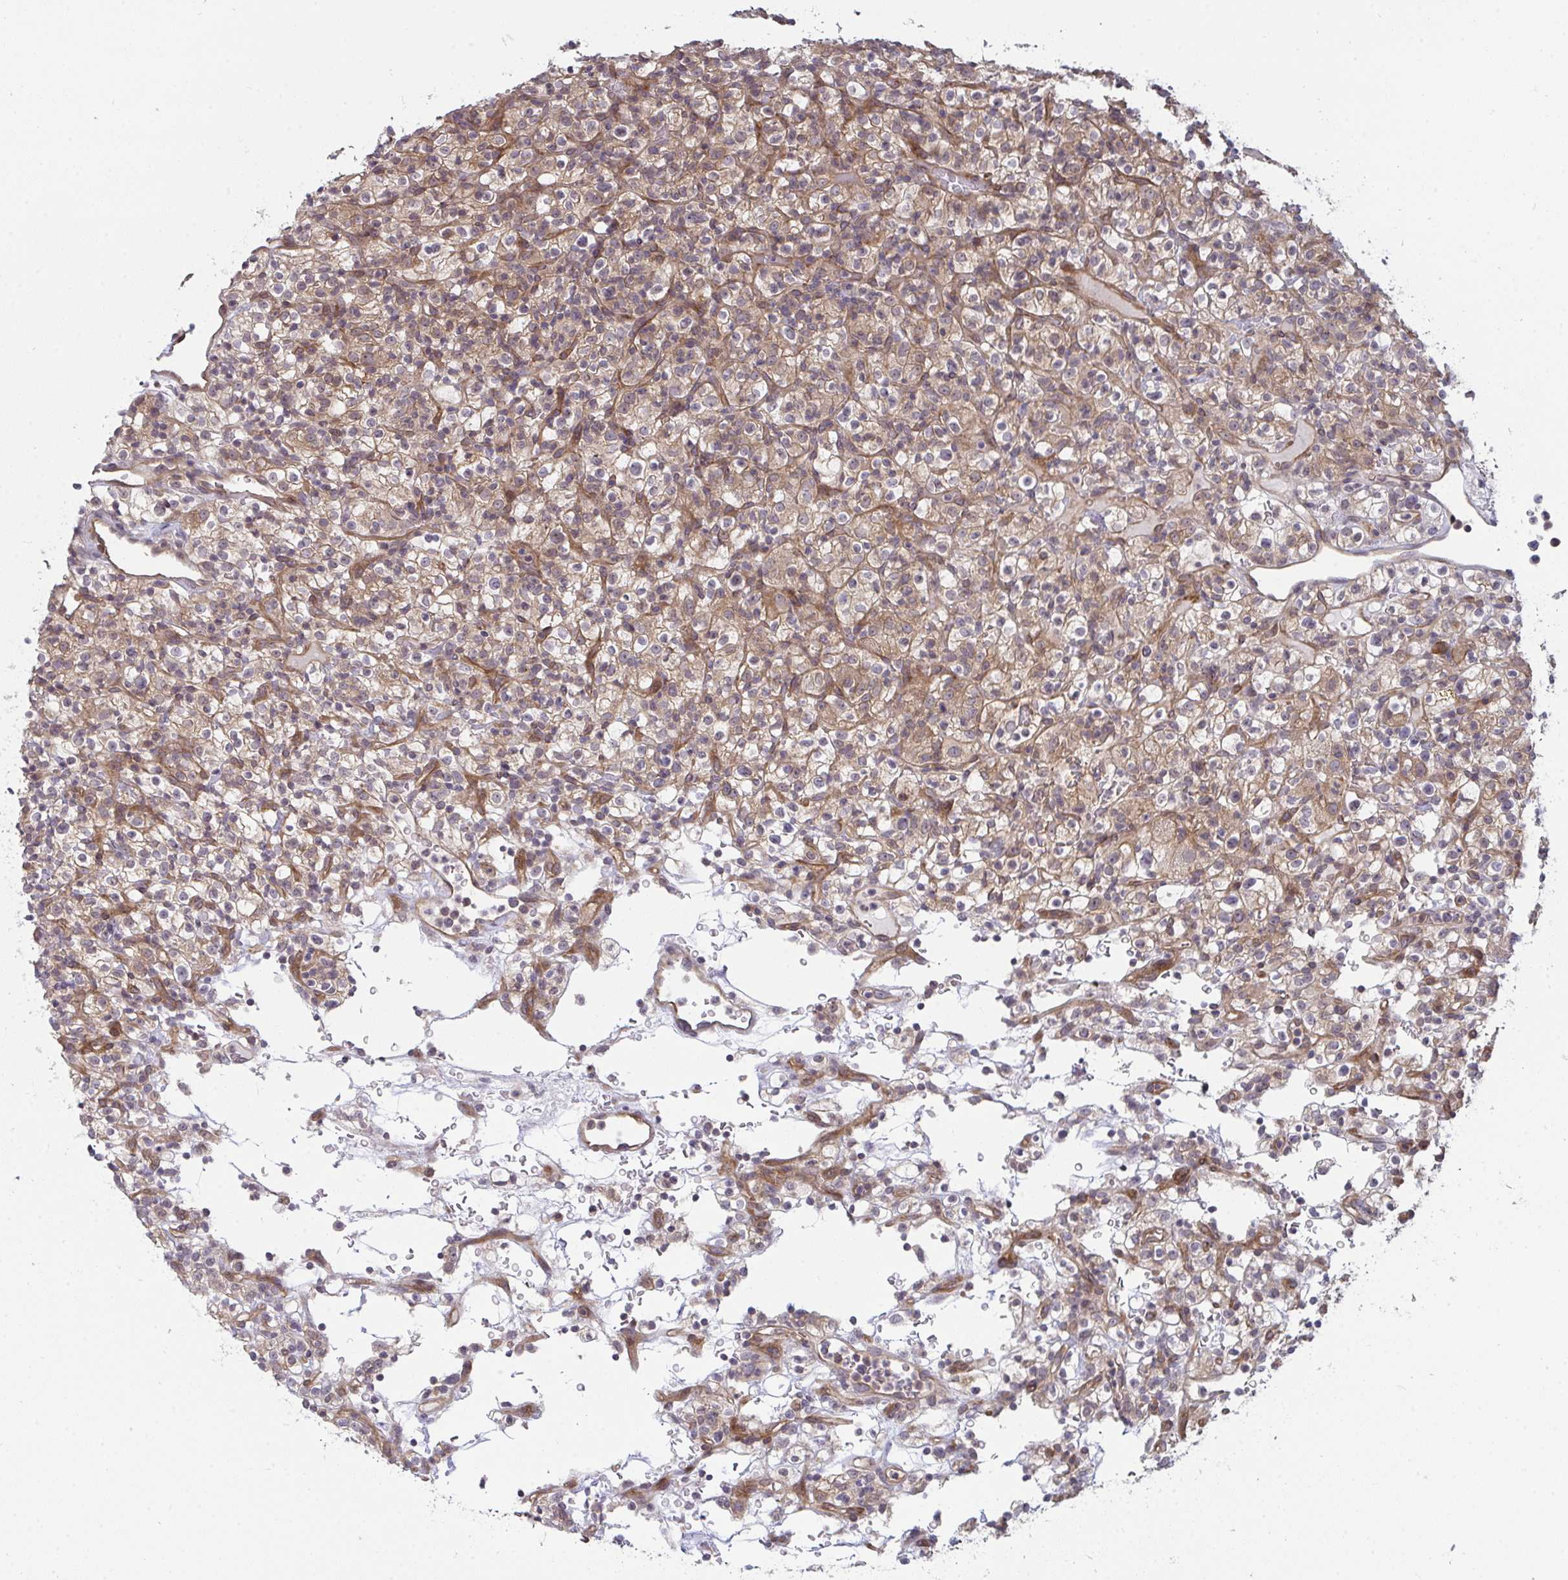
{"staining": {"intensity": "weak", "quantity": "25%-75%", "location": "cytoplasmic/membranous"}, "tissue": "renal cancer", "cell_type": "Tumor cells", "image_type": "cancer", "snomed": [{"axis": "morphology", "description": "Normal tissue, NOS"}, {"axis": "morphology", "description": "Adenocarcinoma, NOS"}, {"axis": "topography", "description": "Kidney"}], "caption": "This histopathology image shows adenocarcinoma (renal) stained with immunohistochemistry to label a protein in brown. The cytoplasmic/membranous of tumor cells show weak positivity for the protein. Nuclei are counter-stained blue.", "gene": "CASP9", "patient": {"sex": "female", "age": 72}}